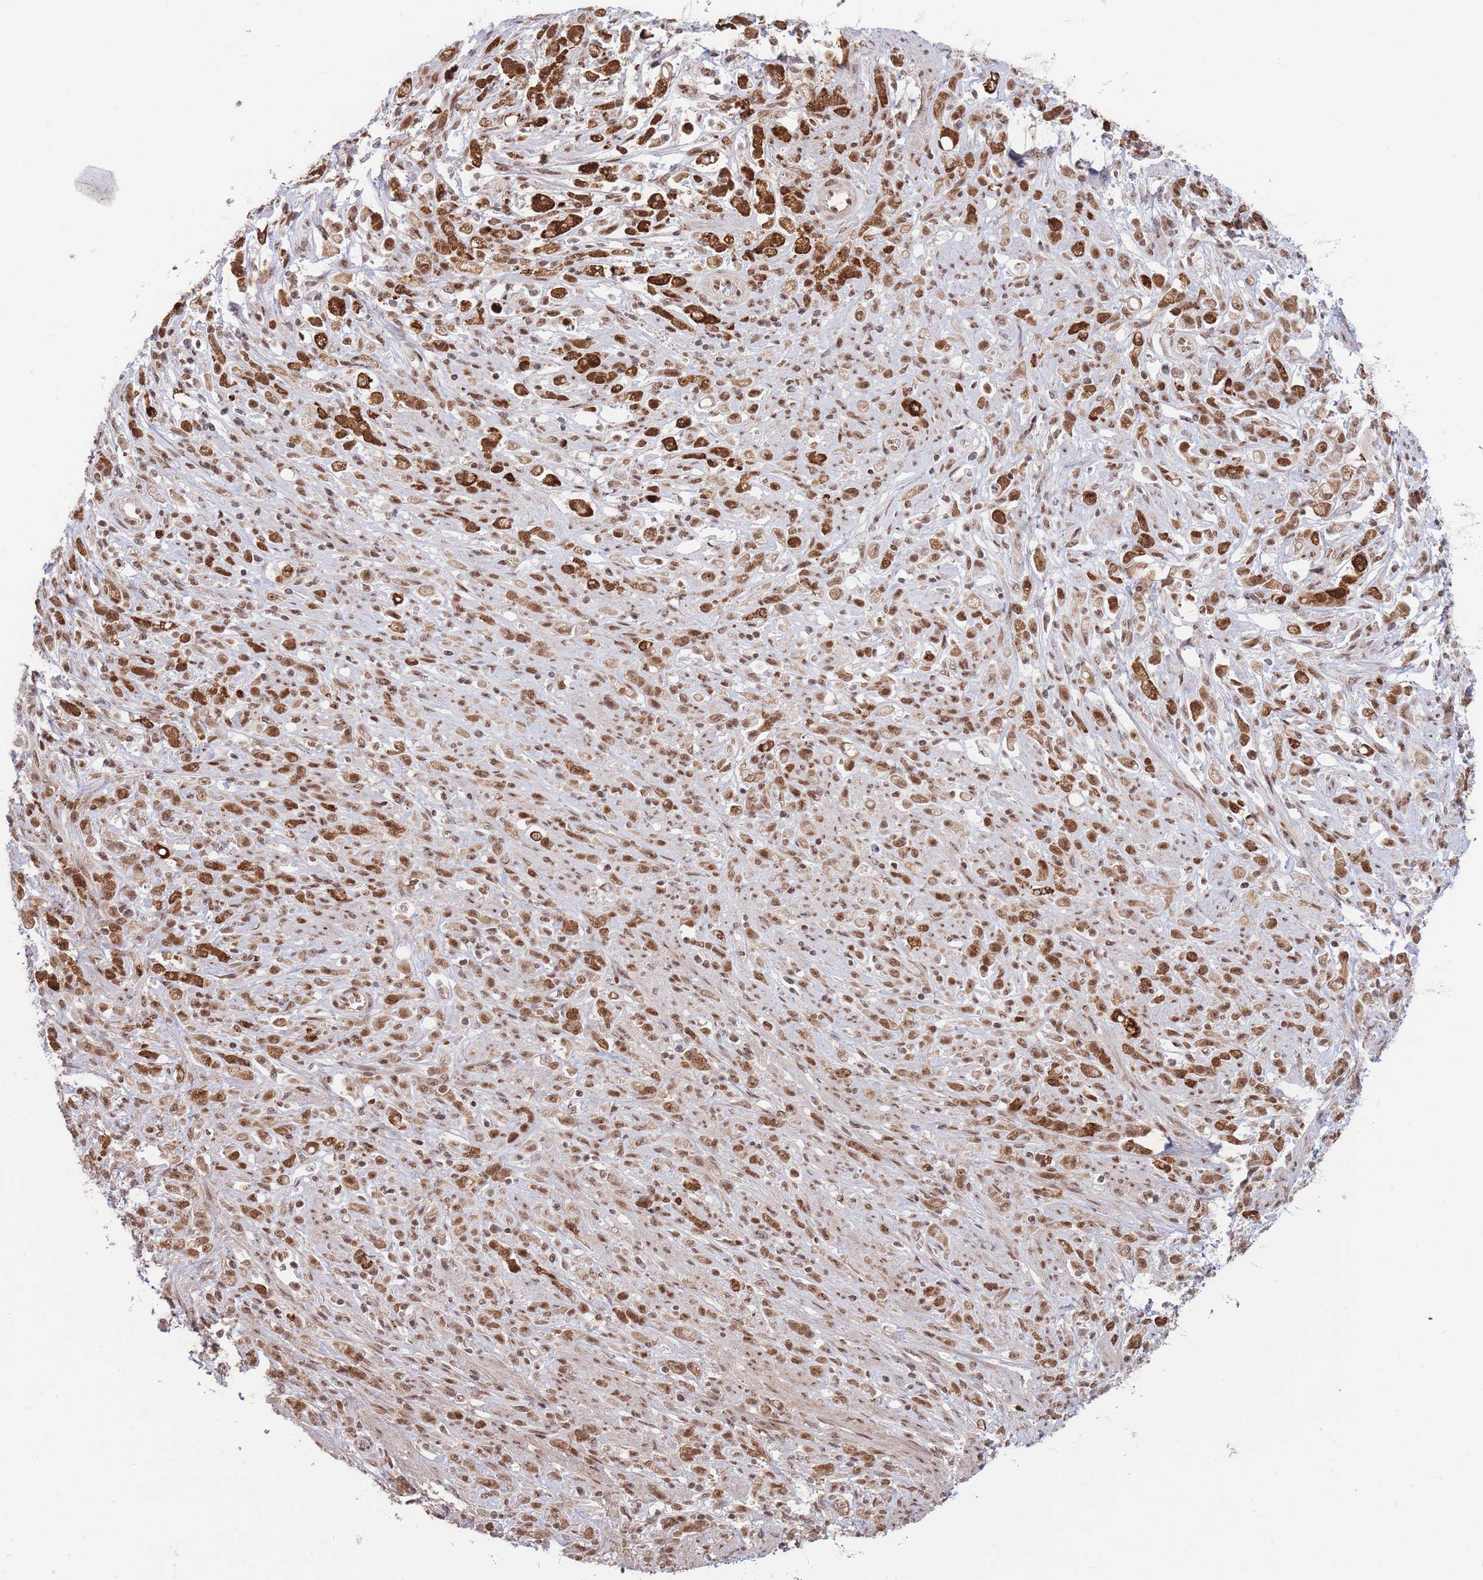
{"staining": {"intensity": "strong", "quantity": ">75%", "location": "cytoplasmic/membranous,nuclear"}, "tissue": "stomach cancer", "cell_type": "Tumor cells", "image_type": "cancer", "snomed": [{"axis": "morphology", "description": "Adenocarcinoma, NOS"}, {"axis": "topography", "description": "Stomach"}], "caption": "Human stomach adenocarcinoma stained with a protein marker shows strong staining in tumor cells.", "gene": "CARD8", "patient": {"sex": "female", "age": 60}}